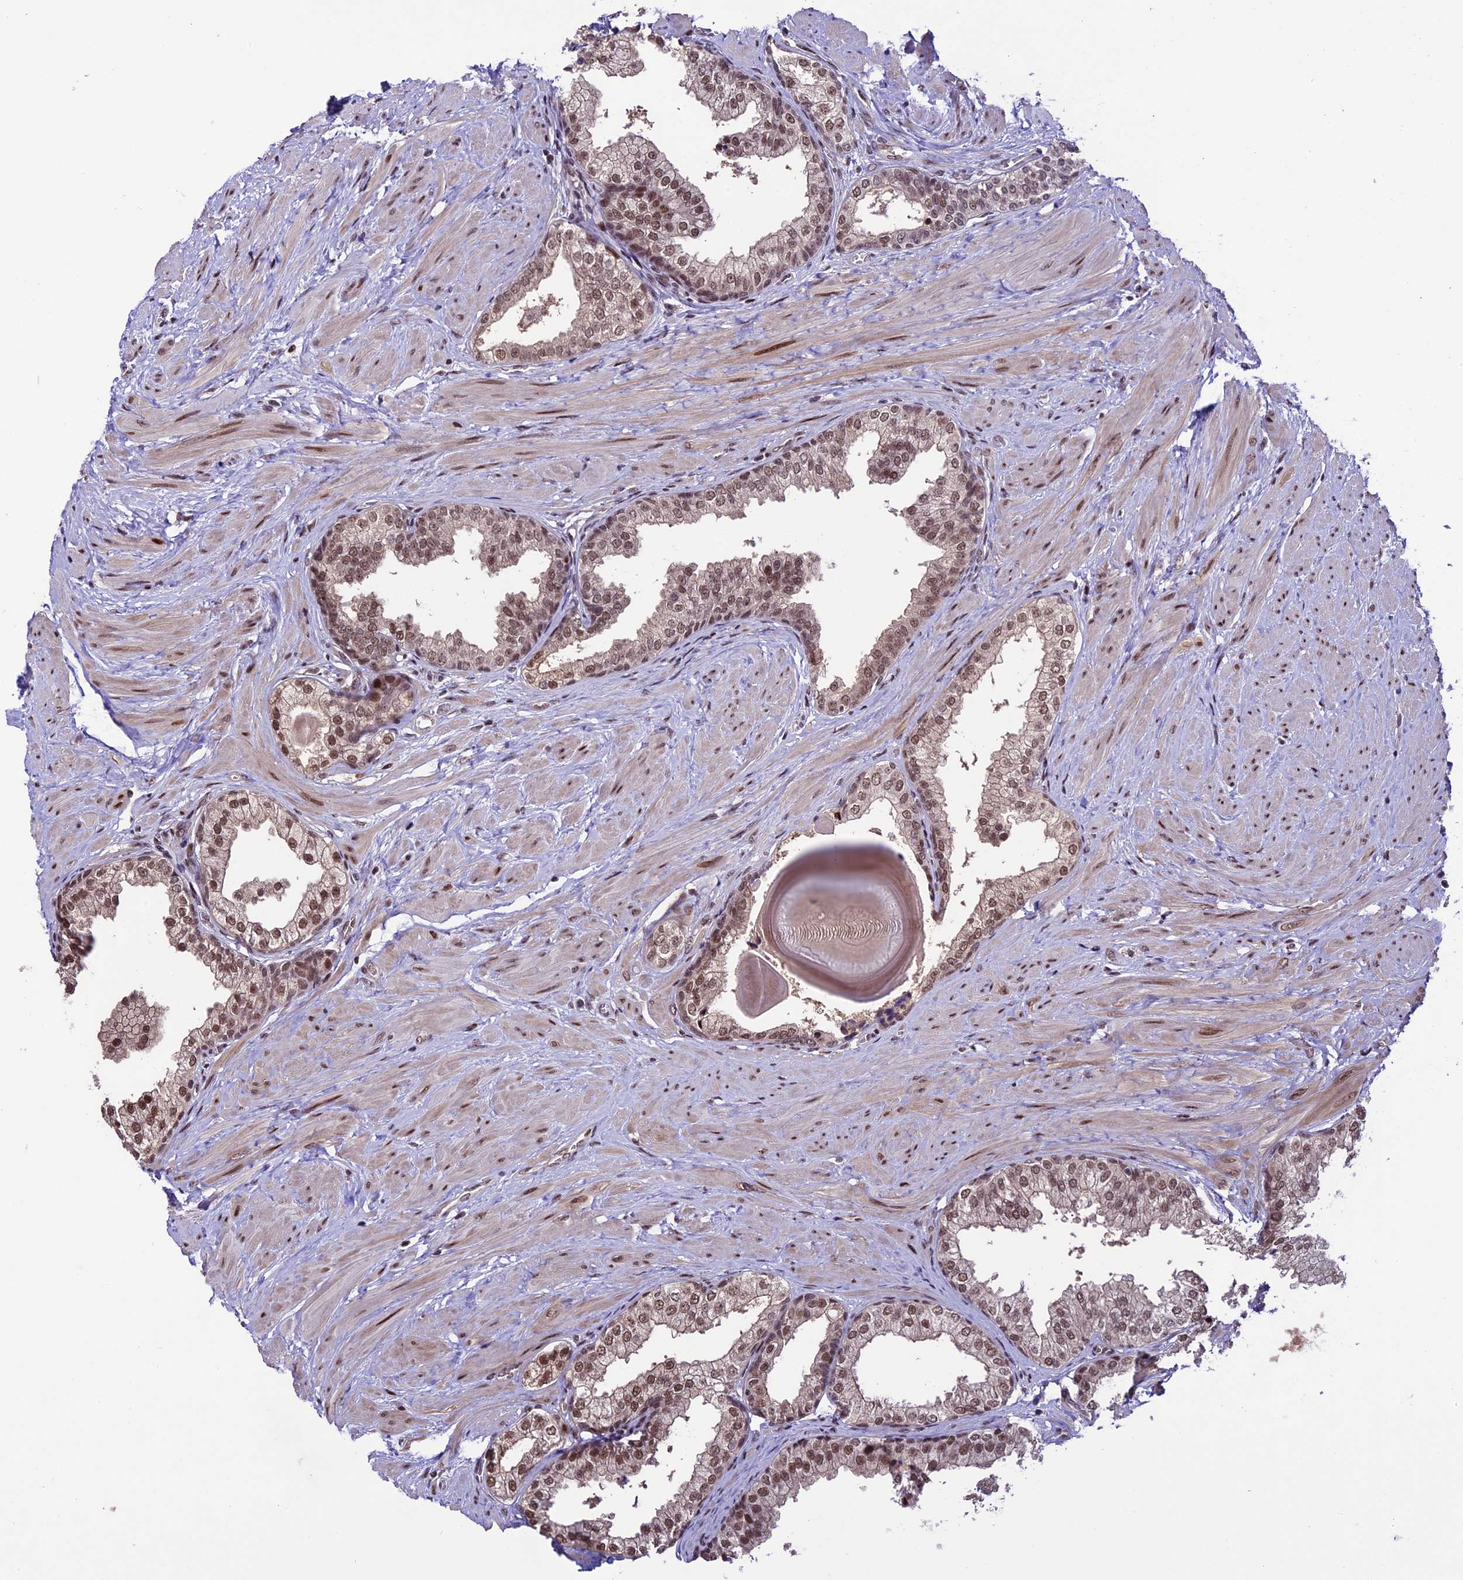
{"staining": {"intensity": "moderate", "quantity": ">75%", "location": "nuclear"}, "tissue": "prostate", "cell_type": "Glandular cells", "image_type": "normal", "snomed": [{"axis": "morphology", "description": "Normal tissue, NOS"}, {"axis": "topography", "description": "Prostate"}], "caption": "Unremarkable prostate was stained to show a protein in brown. There is medium levels of moderate nuclear staining in approximately >75% of glandular cells.", "gene": "TCP11L2", "patient": {"sex": "male", "age": 48}}